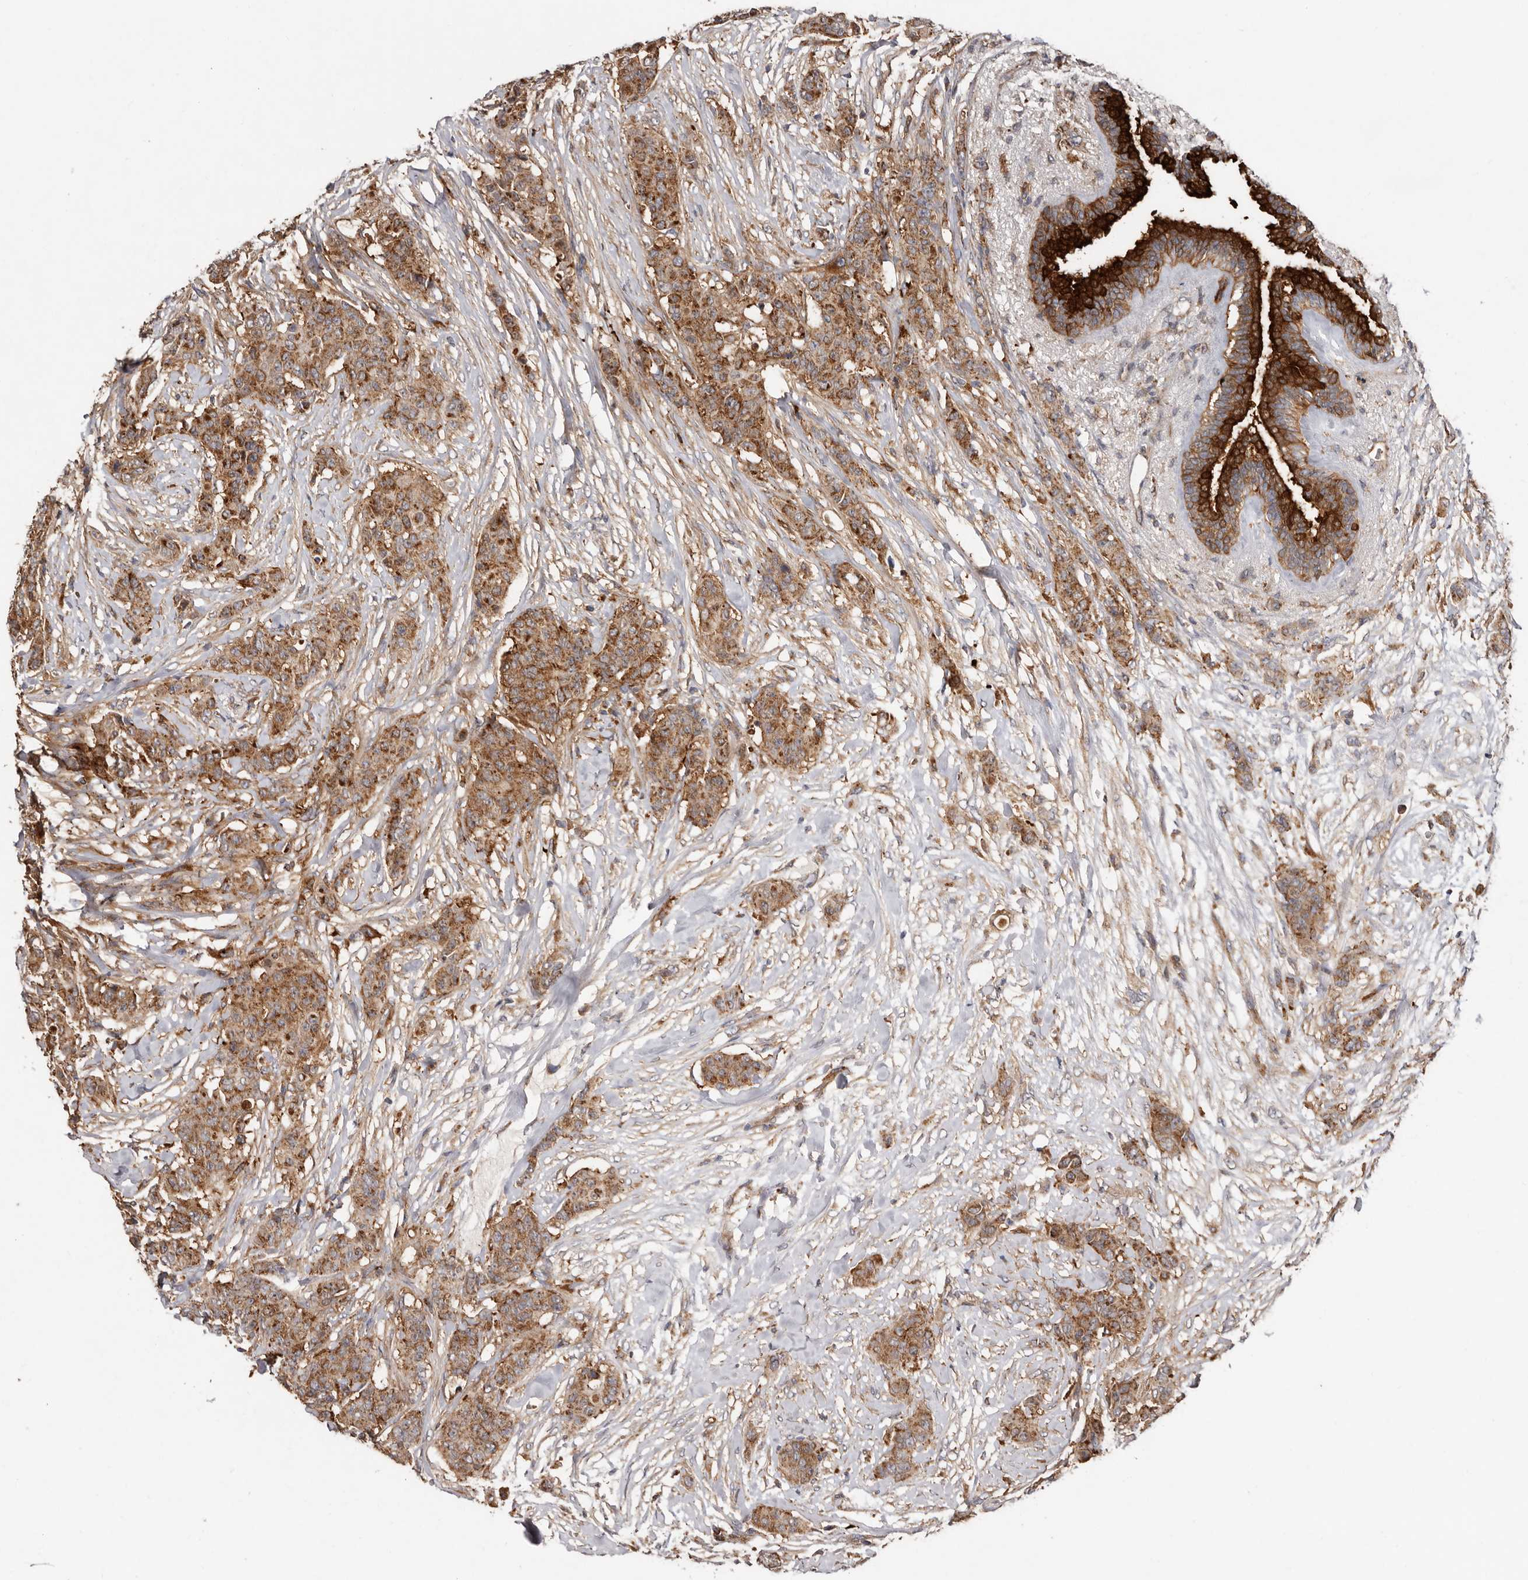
{"staining": {"intensity": "moderate", "quantity": ">75%", "location": "cytoplasmic/membranous"}, "tissue": "breast cancer", "cell_type": "Tumor cells", "image_type": "cancer", "snomed": [{"axis": "morphology", "description": "Duct carcinoma"}, {"axis": "topography", "description": "Breast"}], "caption": "Human breast infiltrating ductal carcinoma stained with a brown dye shows moderate cytoplasmic/membranous positive positivity in about >75% of tumor cells.", "gene": "GOT1L1", "patient": {"sex": "female", "age": 40}}